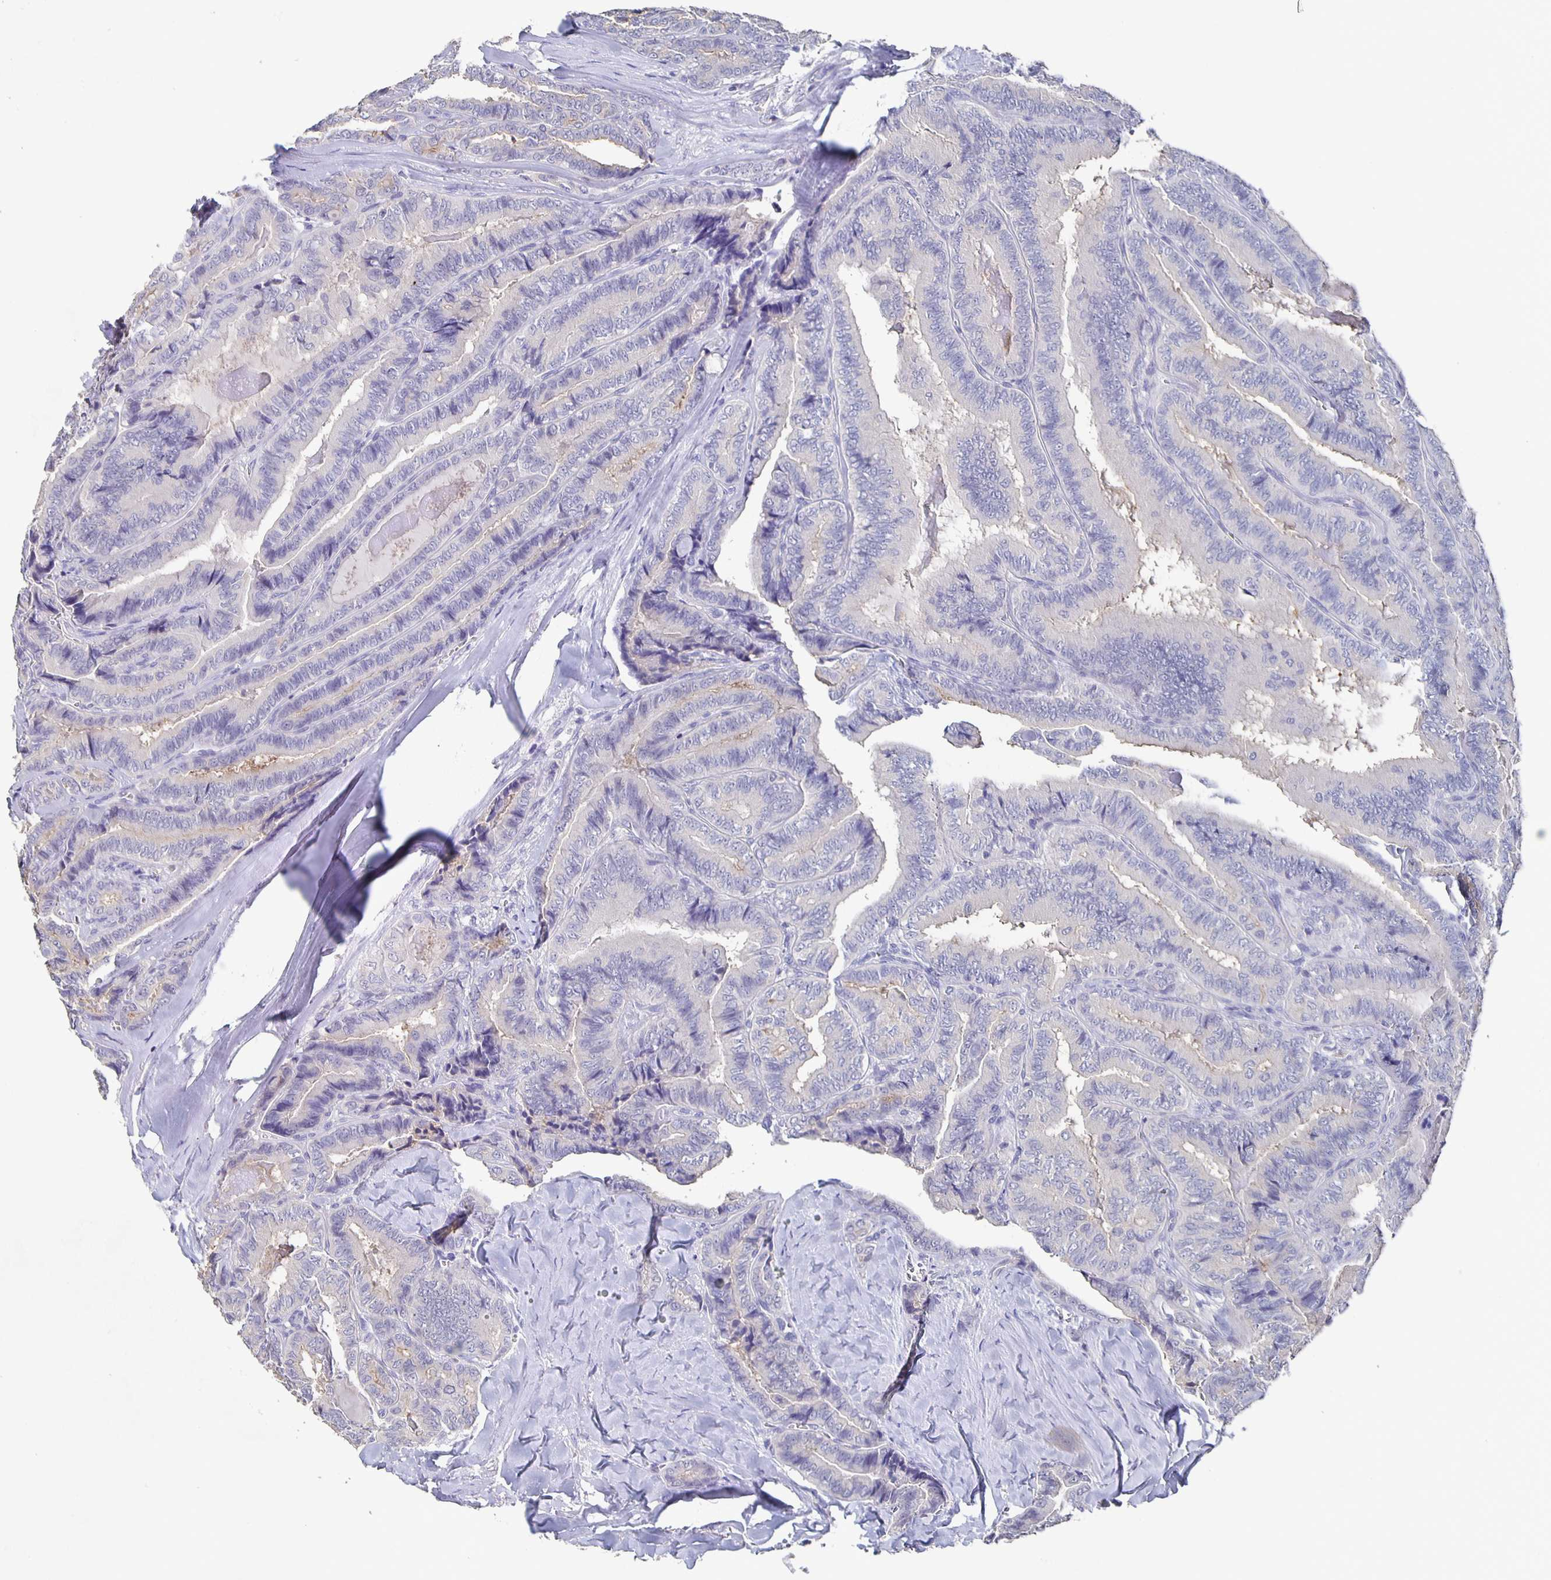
{"staining": {"intensity": "negative", "quantity": "none", "location": "none"}, "tissue": "thyroid cancer", "cell_type": "Tumor cells", "image_type": "cancer", "snomed": [{"axis": "morphology", "description": "Papillary adenocarcinoma, NOS"}, {"axis": "topography", "description": "Thyroid gland"}], "caption": "DAB immunohistochemical staining of thyroid papillary adenocarcinoma shows no significant staining in tumor cells. (Brightfield microscopy of DAB (3,3'-diaminobenzidine) immunohistochemistry (IHC) at high magnification).", "gene": "CACNA2D2", "patient": {"sex": "male", "age": 61}}